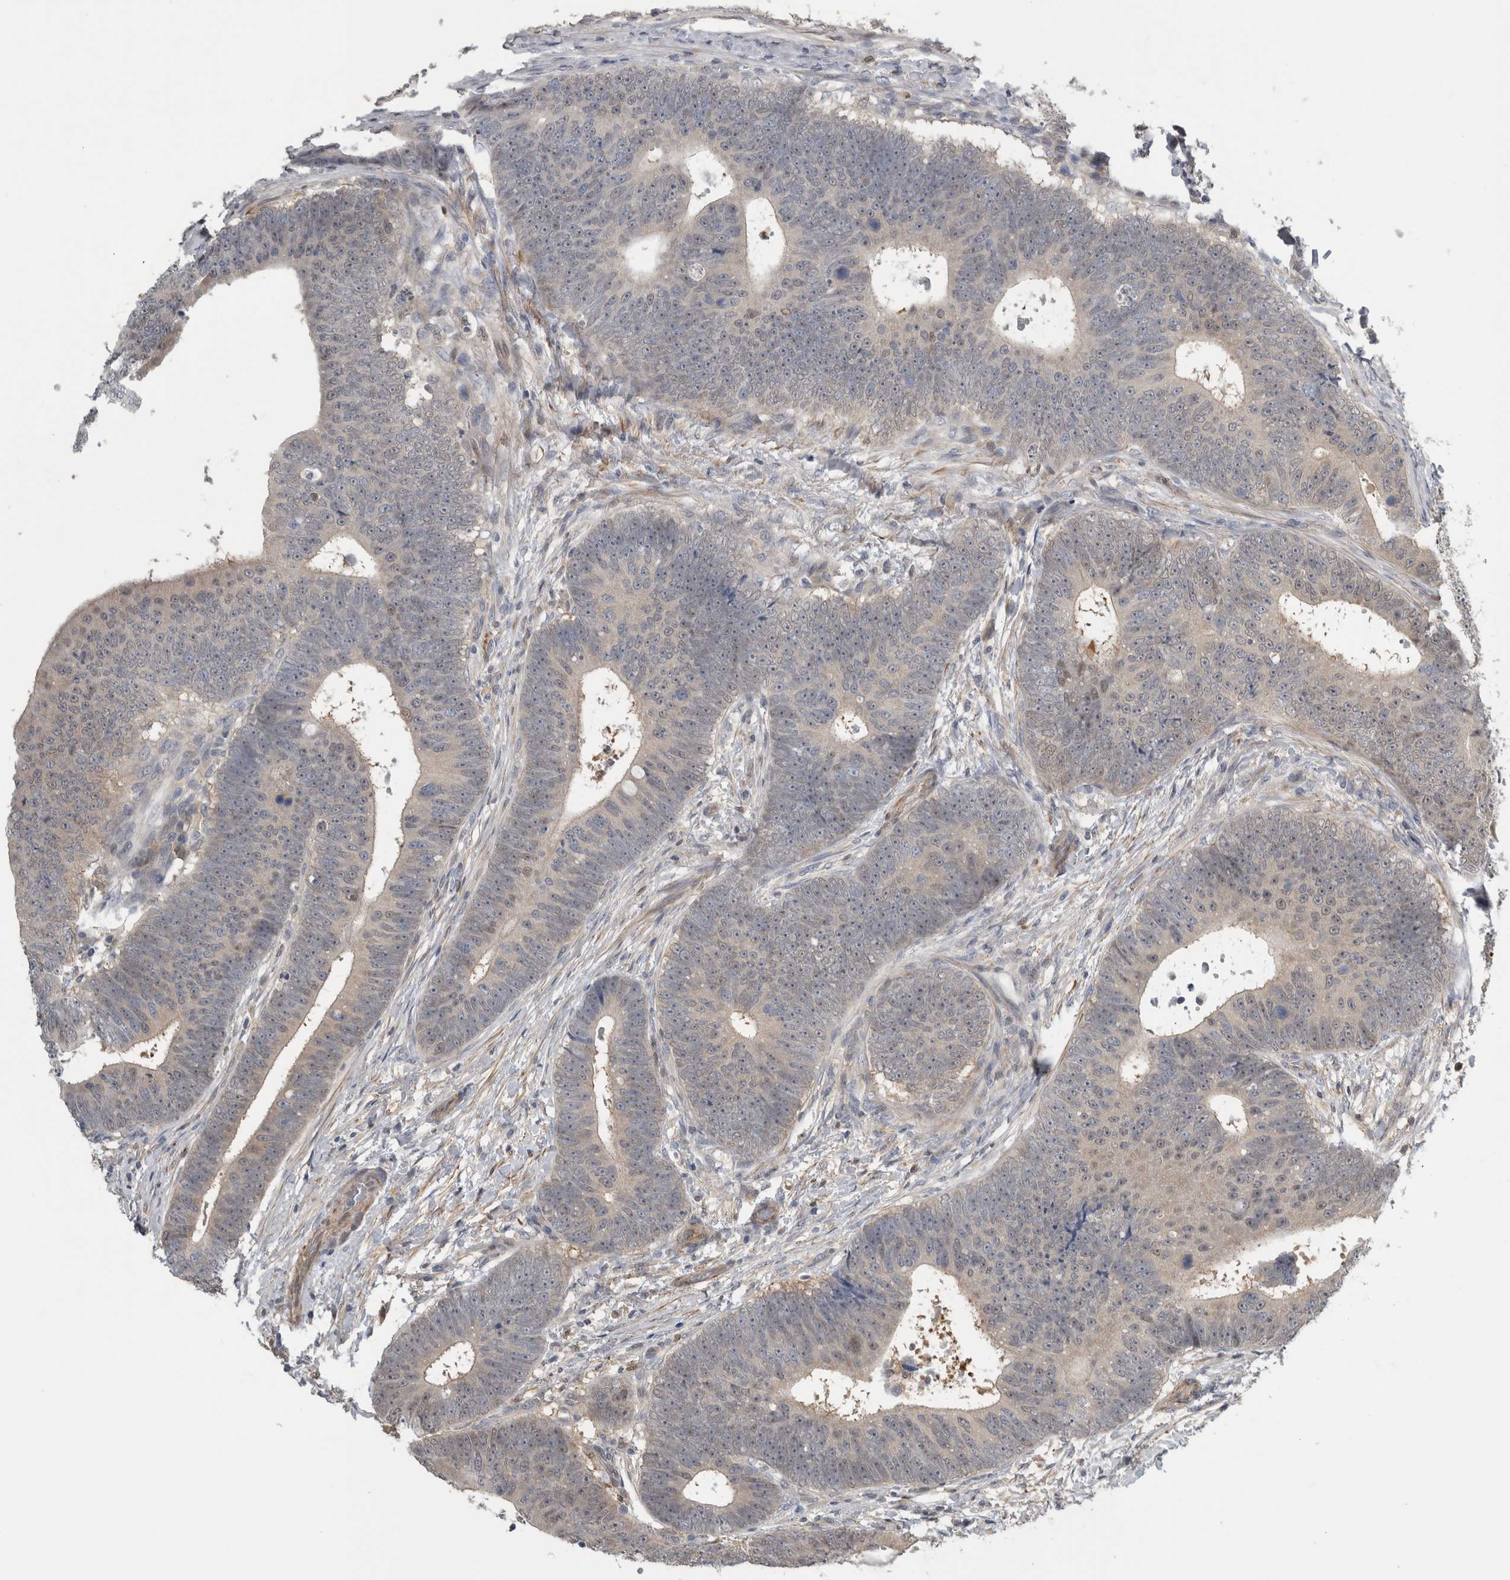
{"staining": {"intensity": "weak", "quantity": "25%-75%", "location": "cytoplasmic/membranous"}, "tissue": "colorectal cancer", "cell_type": "Tumor cells", "image_type": "cancer", "snomed": [{"axis": "morphology", "description": "Adenocarcinoma, NOS"}, {"axis": "topography", "description": "Colon"}], "caption": "Protein staining demonstrates weak cytoplasmic/membranous staining in approximately 25%-75% of tumor cells in colorectal cancer (adenocarcinoma).", "gene": "NAPRT", "patient": {"sex": "male", "age": 56}}